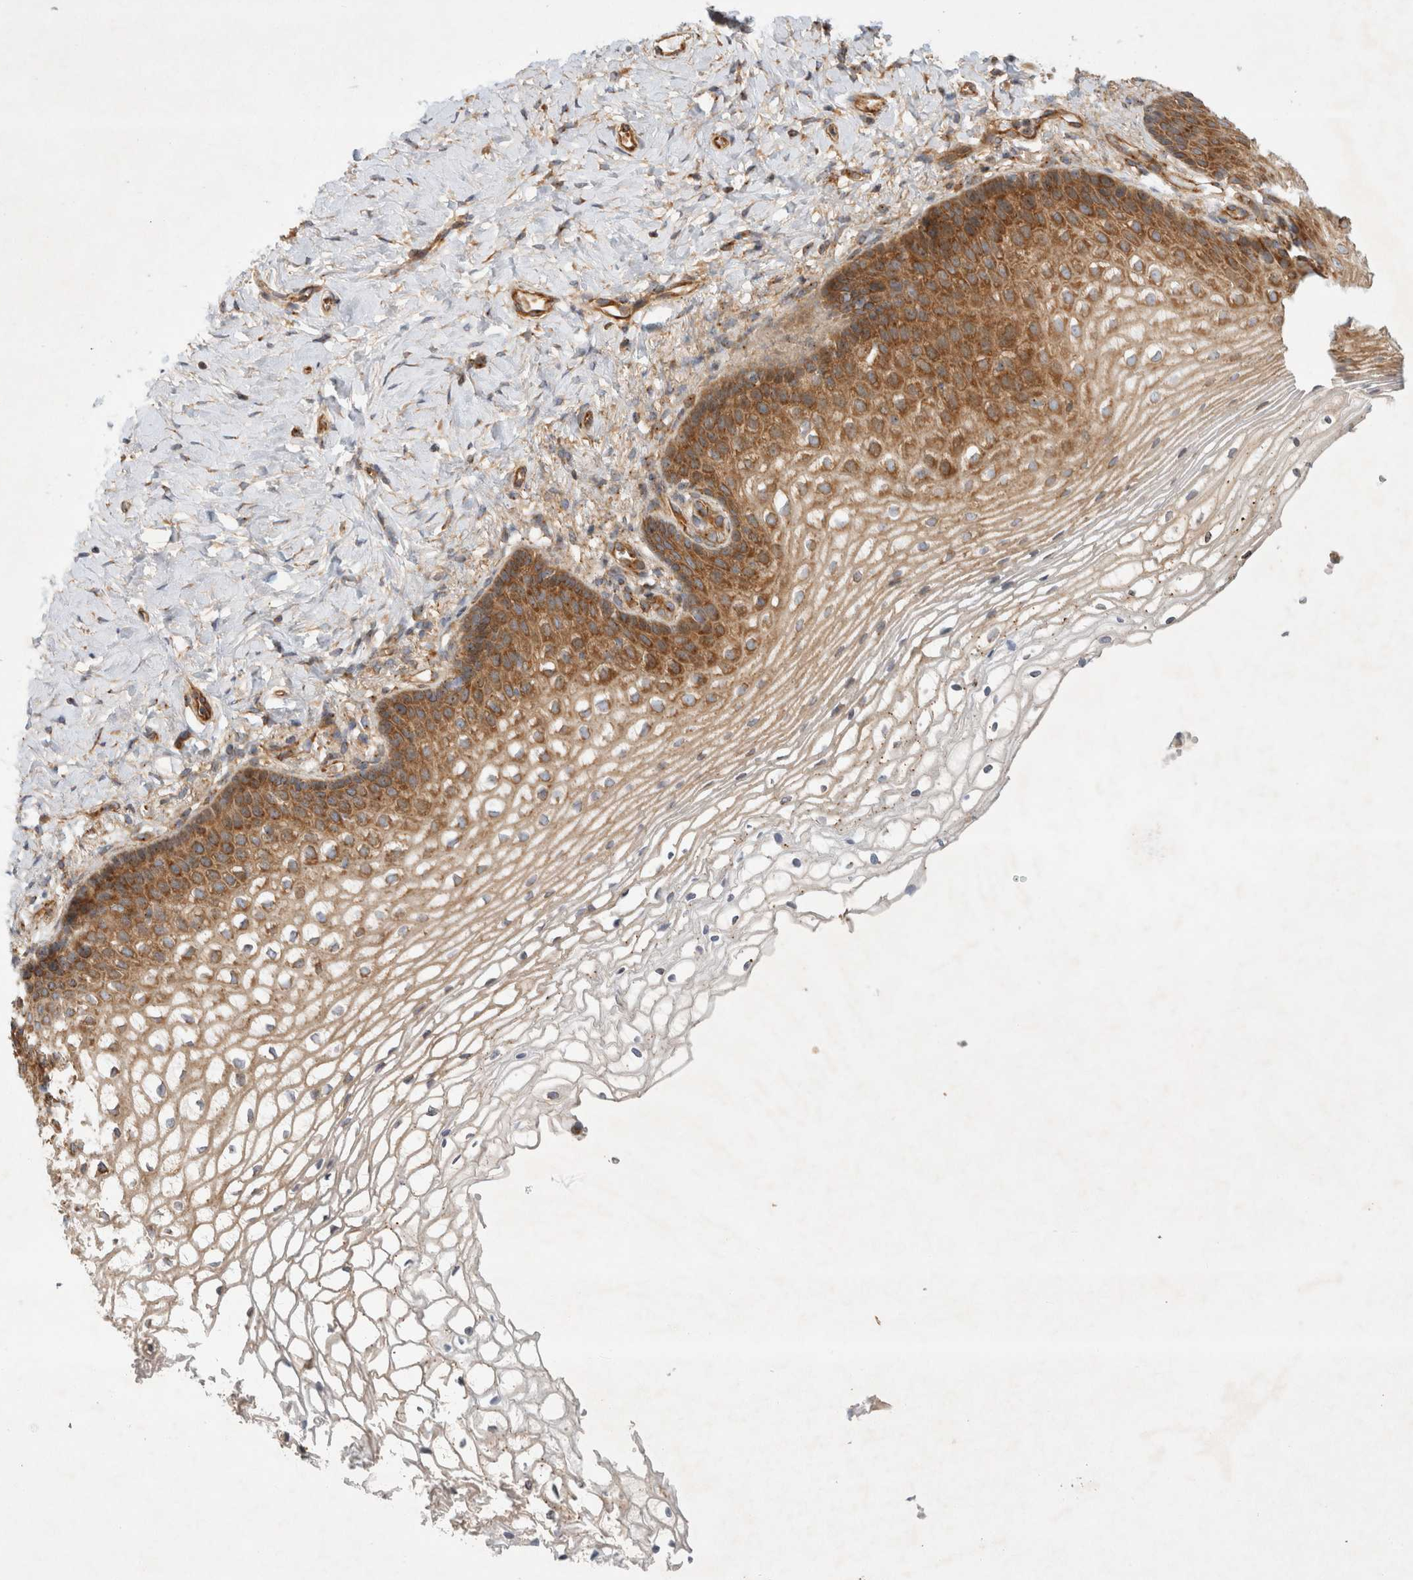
{"staining": {"intensity": "moderate", "quantity": "25%-75%", "location": "cytoplasmic/membranous"}, "tissue": "vagina", "cell_type": "Squamous epithelial cells", "image_type": "normal", "snomed": [{"axis": "morphology", "description": "Normal tissue, NOS"}, {"axis": "topography", "description": "Vagina"}], "caption": "Vagina stained for a protein (brown) demonstrates moderate cytoplasmic/membranous positive positivity in about 25%-75% of squamous epithelial cells.", "gene": "GPR150", "patient": {"sex": "female", "age": 60}}